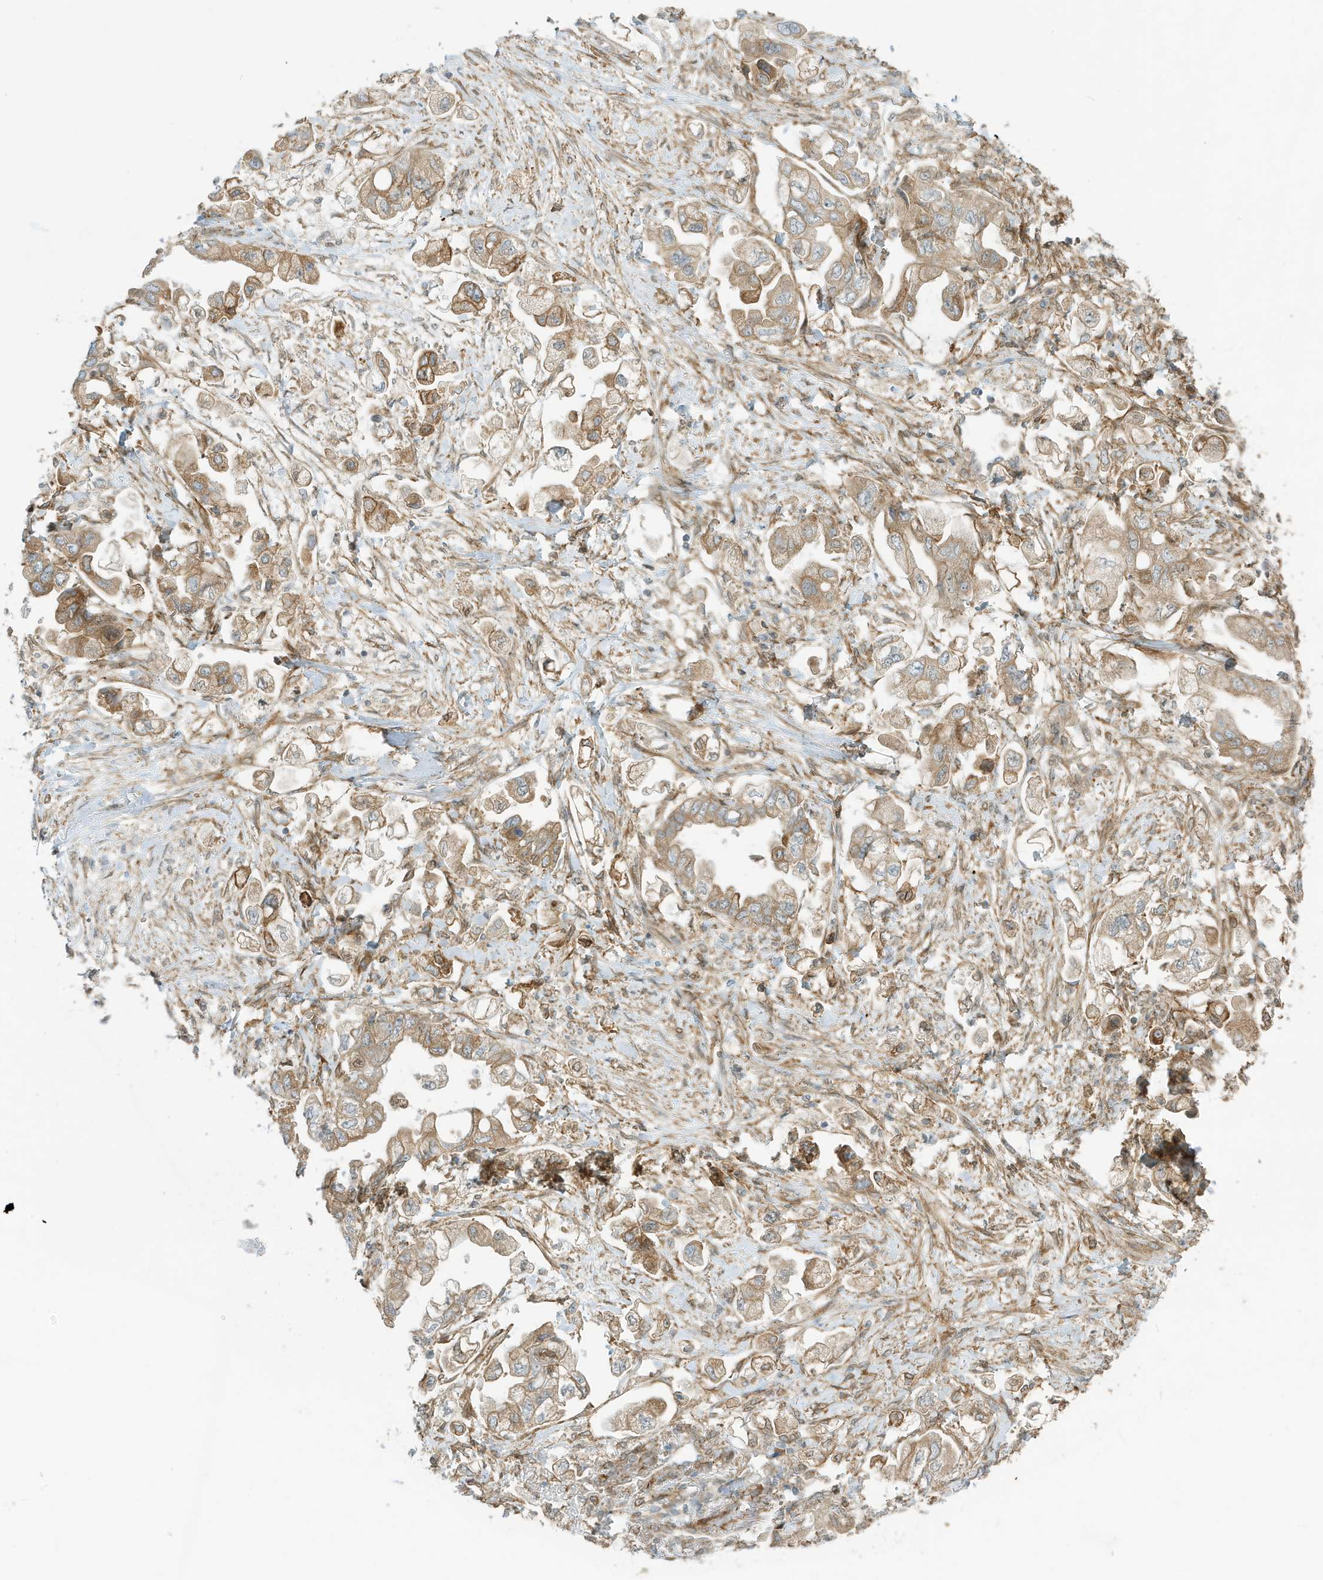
{"staining": {"intensity": "moderate", "quantity": ">75%", "location": "cytoplasmic/membranous"}, "tissue": "stomach cancer", "cell_type": "Tumor cells", "image_type": "cancer", "snomed": [{"axis": "morphology", "description": "Adenocarcinoma, NOS"}, {"axis": "topography", "description": "Stomach"}], "caption": "A brown stain shows moderate cytoplasmic/membranous positivity of a protein in human stomach adenocarcinoma tumor cells.", "gene": "SCARF2", "patient": {"sex": "male", "age": 62}}